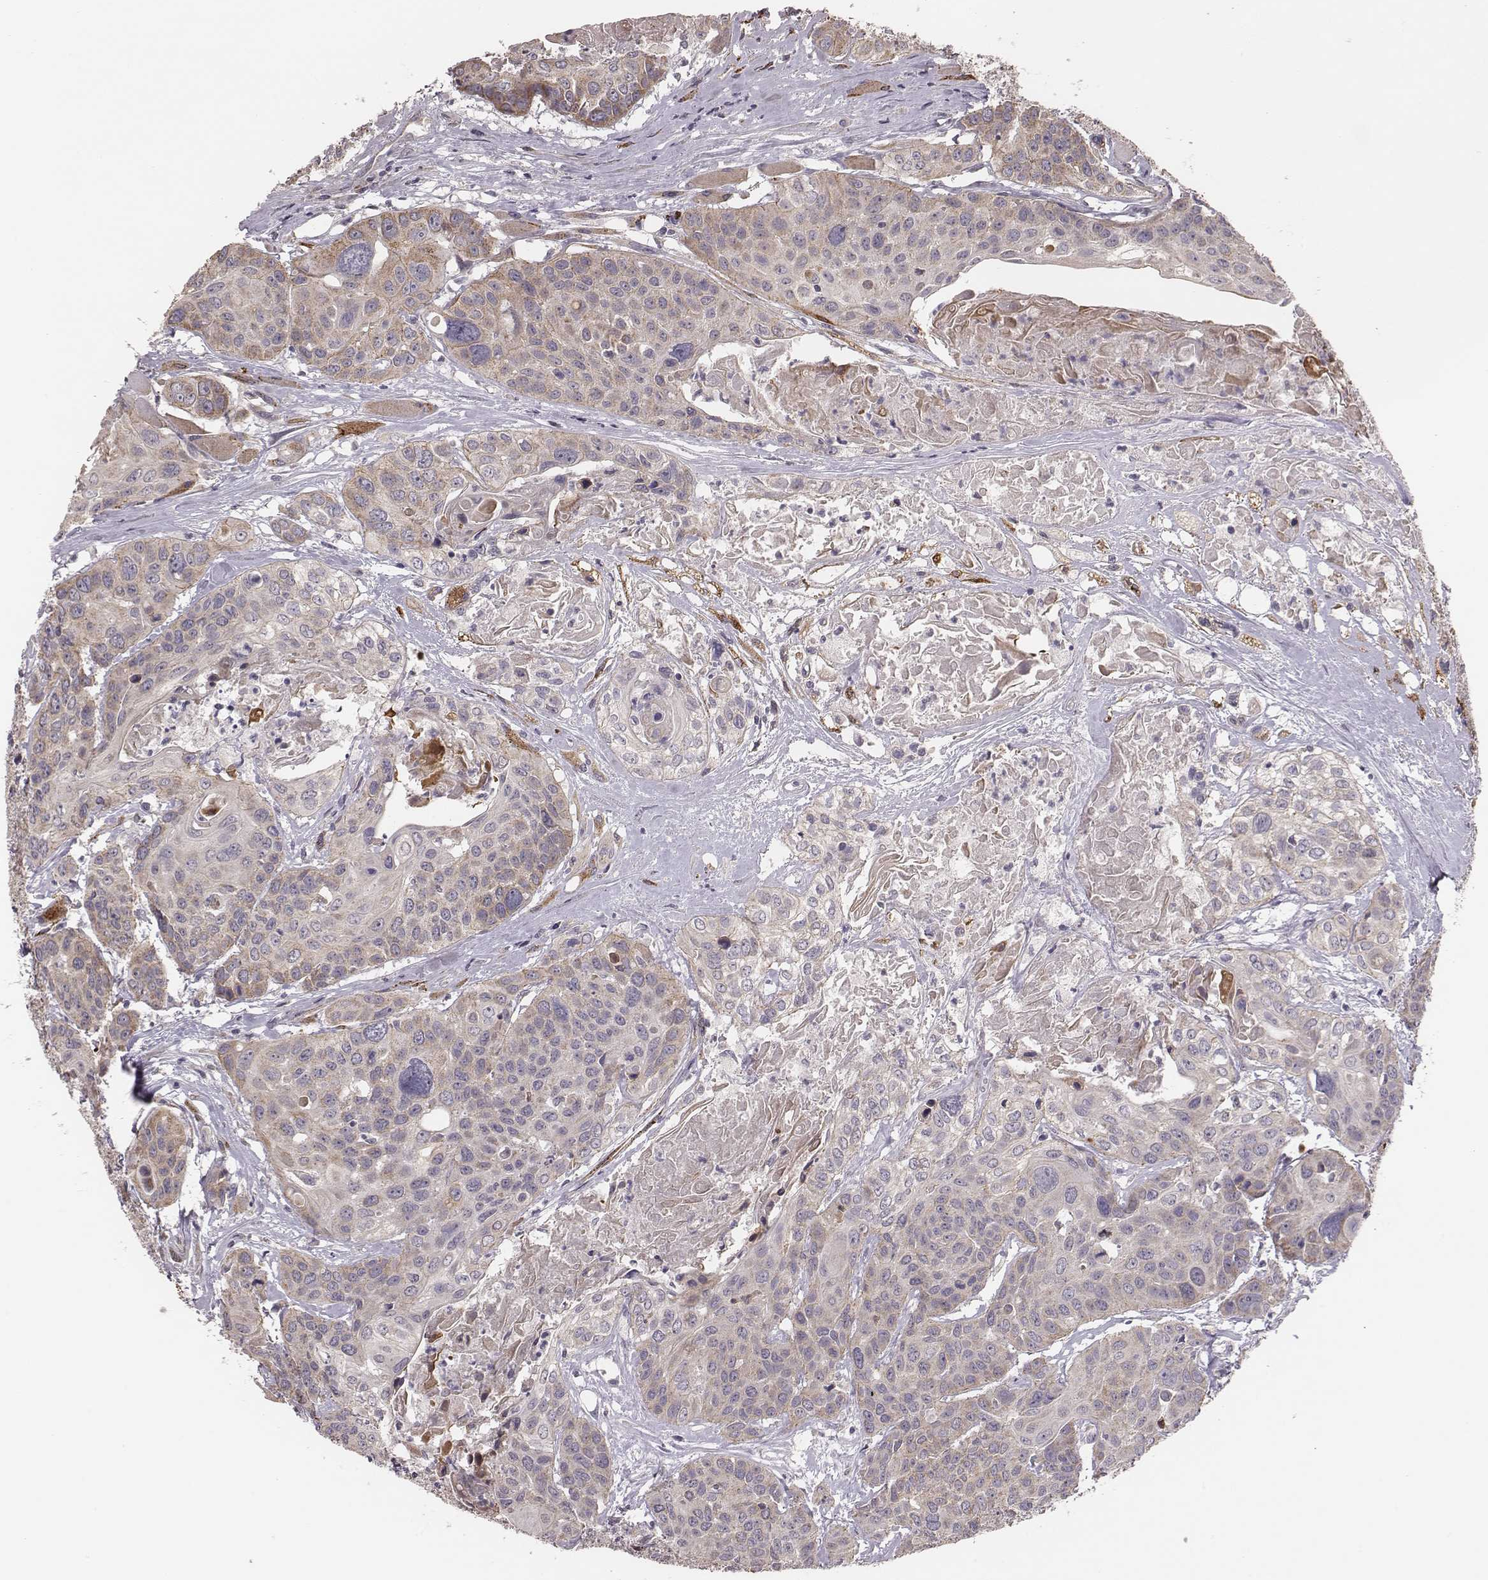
{"staining": {"intensity": "weak", "quantity": ">75%", "location": "cytoplasmic/membranous"}, "tissue": "head and neck cancer", "cell_type": "Tumor cells", "image_type": "cancer", "snomed": [{"axis": "morphology", "description": "Squamous cell carcinoma, NOS"}, {"axis": "topography", "description": "Oral tissue"}, {"axis": "topography", "description": "Head-Neck"}], "caption": "Immunohistochemical staining of human head and neck cancer (squamous cell carcinoma) demonstrates weak cytoplasmic/membranous protein expression in about >75% of tumor cells. Nuclei are stained in blue.", "gene": "HAVCR1", "patient": {"sex": "male", "age": 56}}